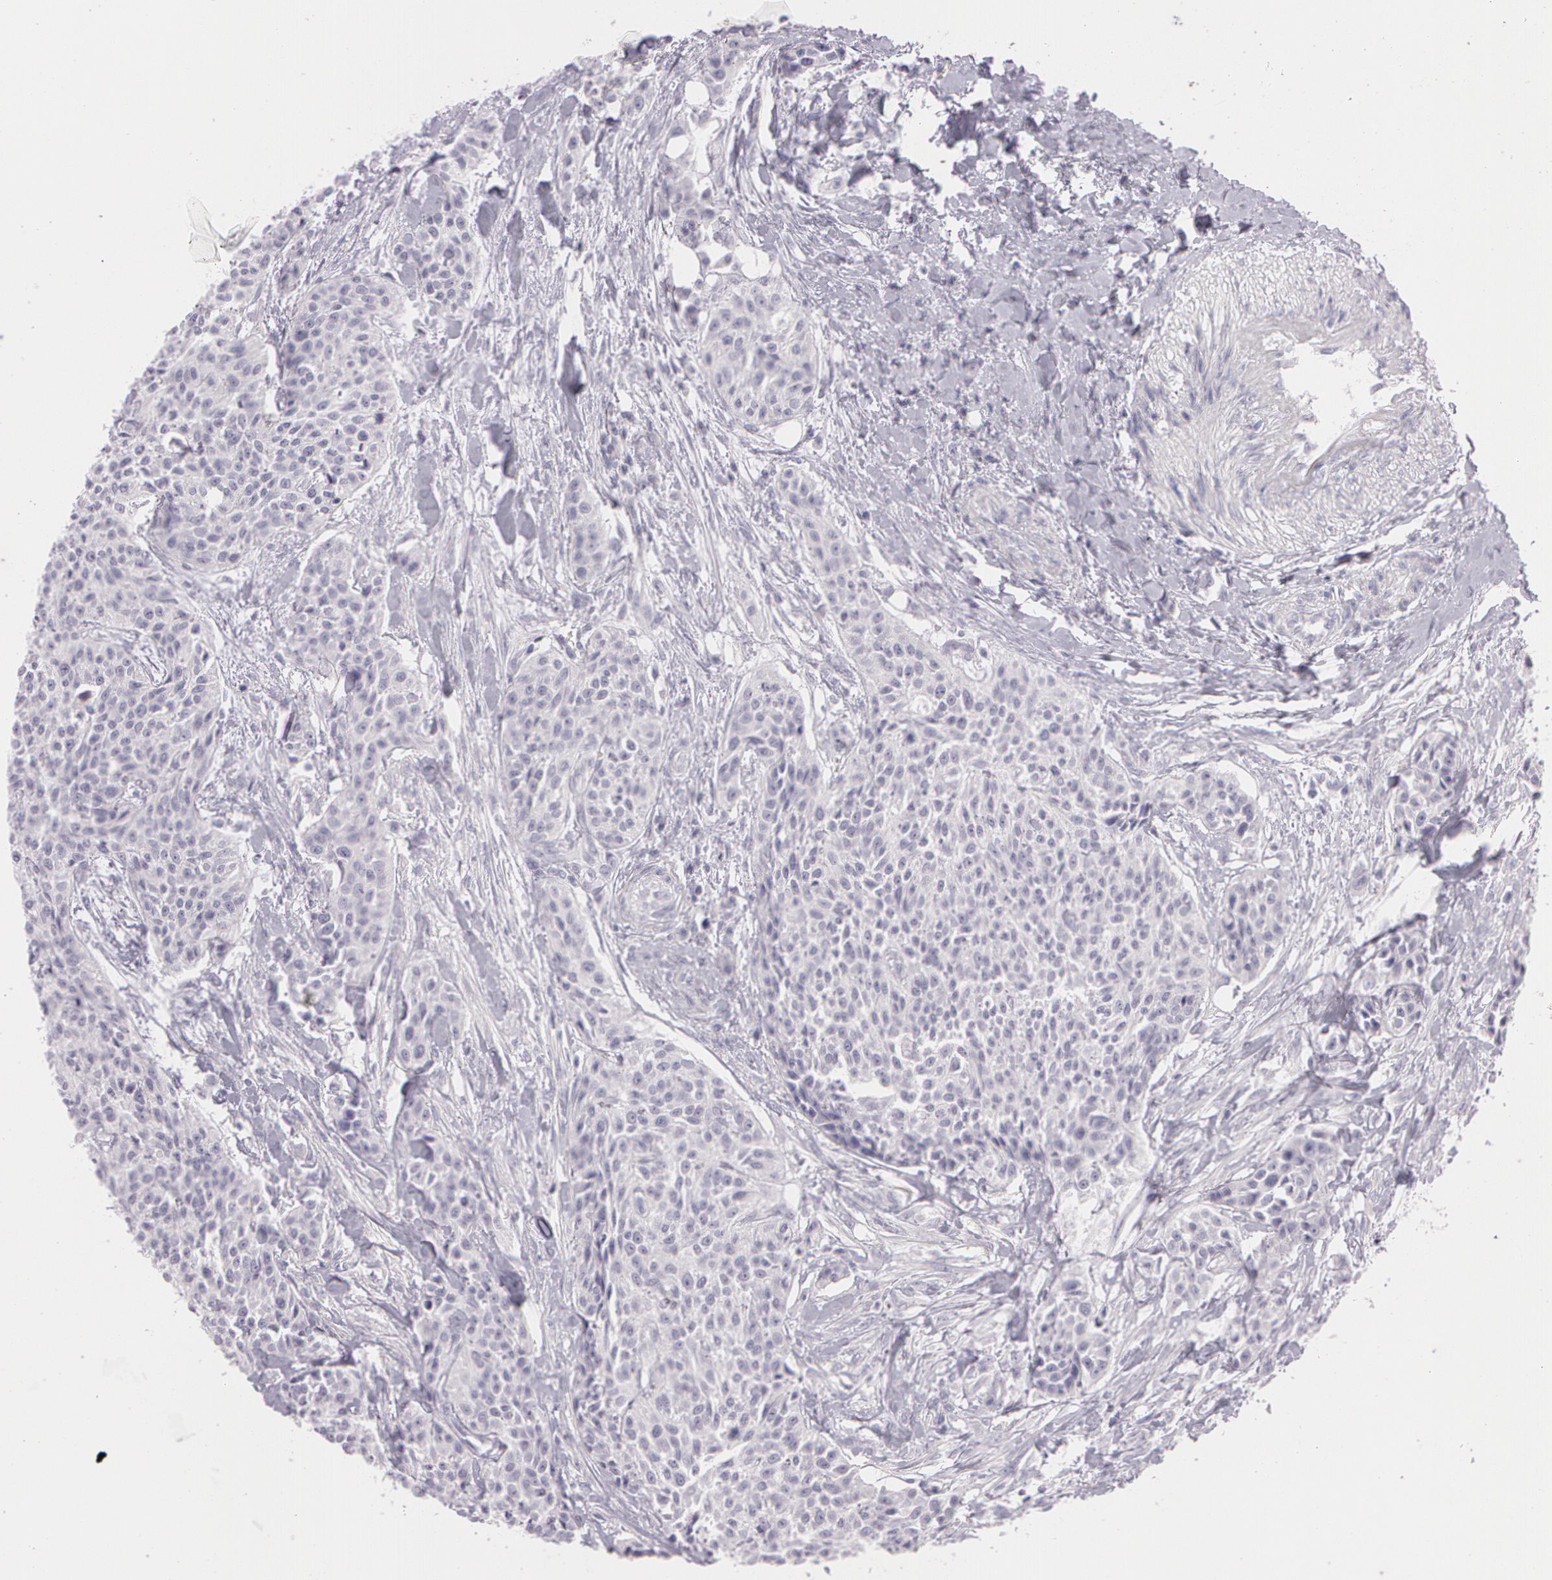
{"staining": {"intensity": "negative", "quantity": "none", "location": "none"}, "tissue": "urothelial cancer", "cell_type": "Tumor cells", "image_type": "cancer", "snomed": [{"axis": "morphology", "description": "Urothelial carcinoma, High grade"}, {"axis": "topography", "description": "Urinary bladder"}], "caption": "DAB immunohistochemical staining of human urothelial cancer exhibits no significant positivity in tumor cells.", "gene": "OTC", "patient": {"sex": "male", "age": 56}}